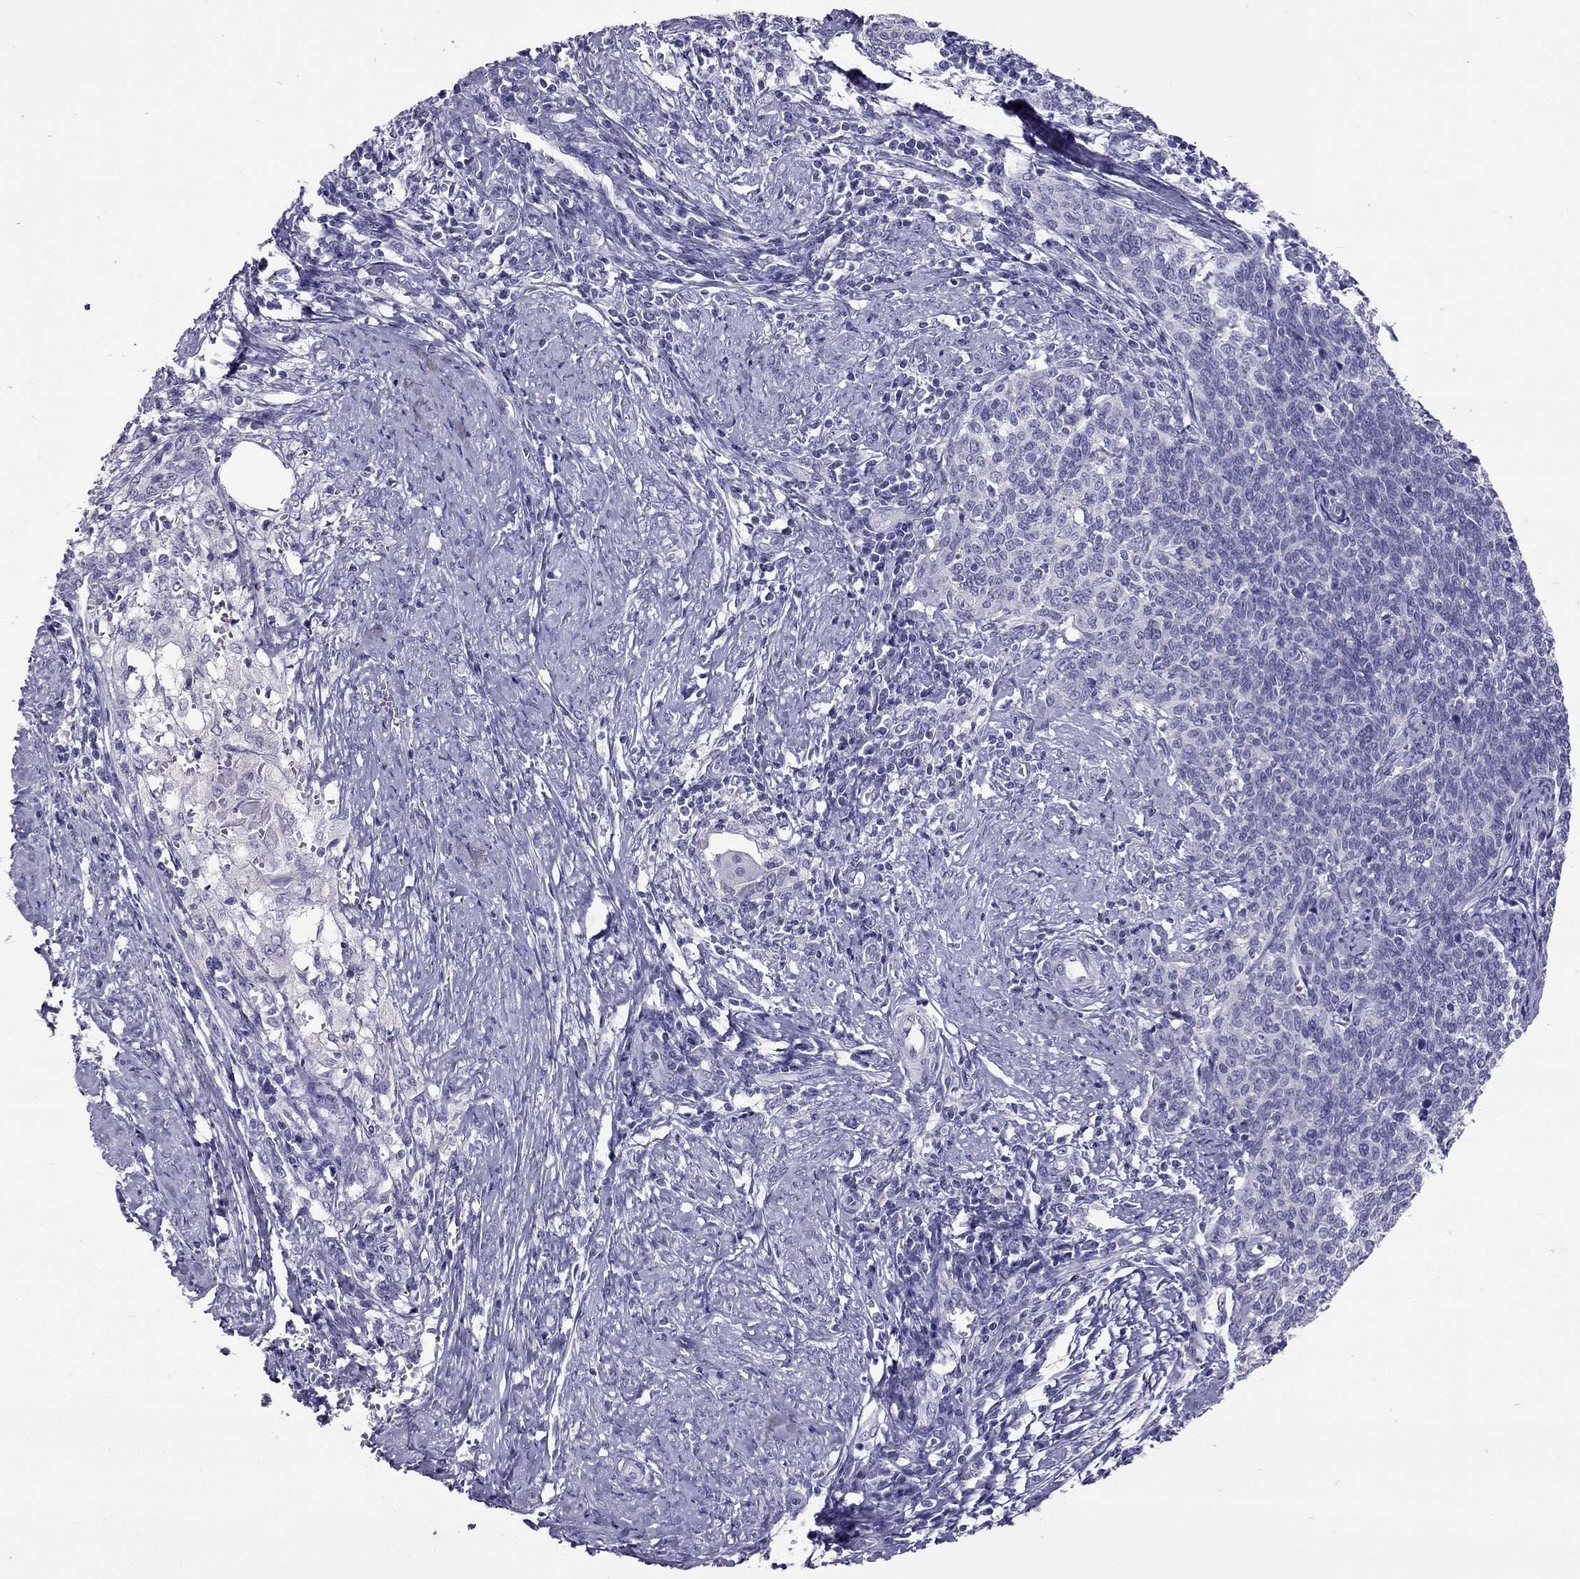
{"staining": {"intensity": "negative", "quantity": "none", "location": "none"}, "tissue": "cervical cancer", "cell_type": "Tumor cells", "image_type": "cancer", "snomed": [{"axis": "morphology", "description": "Squamous cell carcinoma, NOS"}, {"axis": "topography", "description": "Cervix"}], "caption": "Immunohistochemical staining of cervical cancer reveals no significant positivity in tumor cells.", "gene": "RHO", "patient": {"sex": "female", "age": 39}}